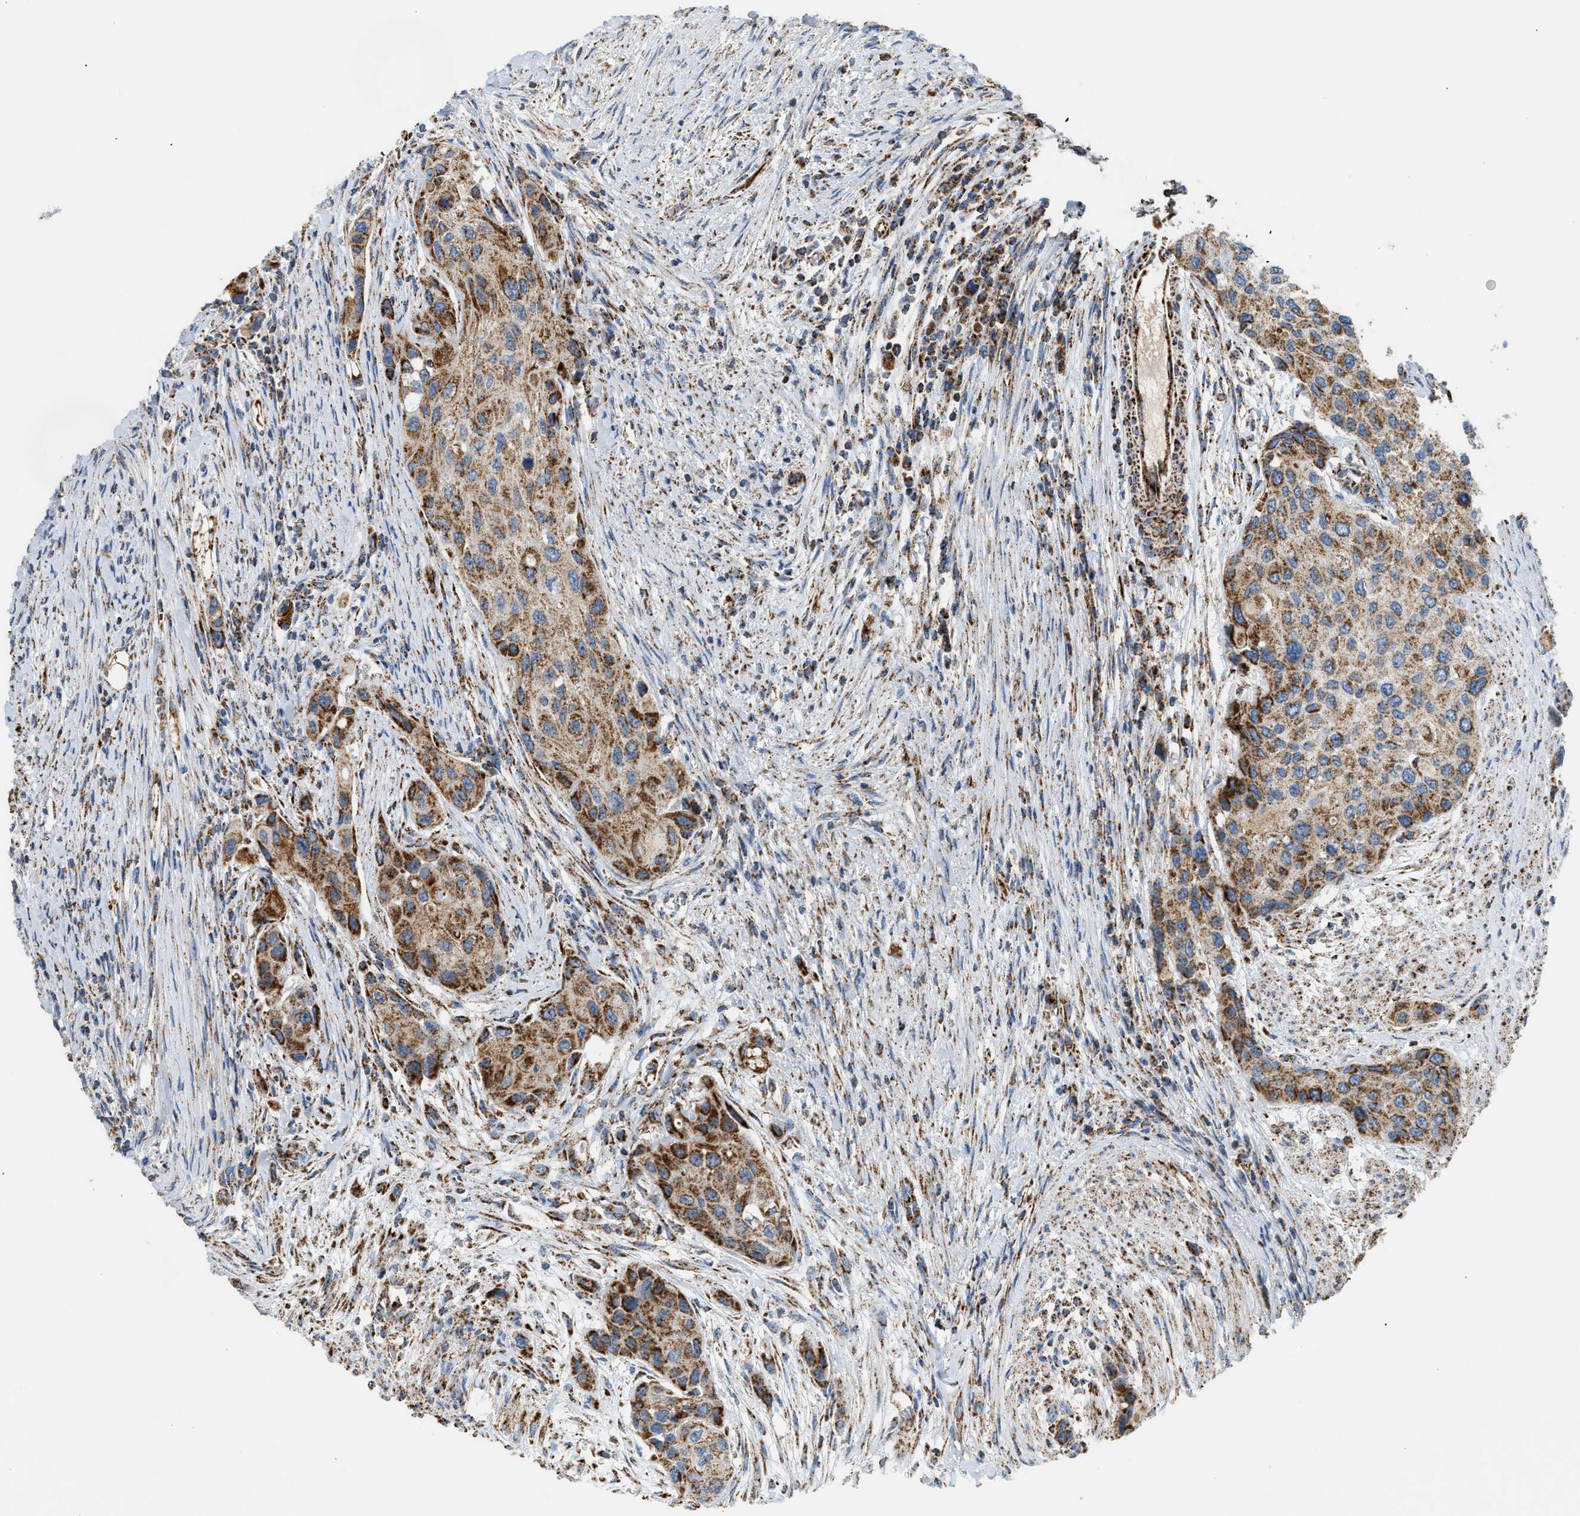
{"staining": {"intensity": "moderate", "quantity": ">75%", "location": "cytoplasmic/membranous"}, "tissue": "urothelial cancer", "cell_type": "Tumor cells", "image_type": "cancer", "snomed": [{"axis": "morphology", "description": "Urothelial carcinoma, High grade"}, {"axis": "topography", "description": "Urinary bladder"}], "caption": "Protein expression analysis of human high-grade urothelial carcinoma reveals moderate cytoplasmic/membranous positivity in approximately >75% of tumor cells. Using DAB (3,3'-diaminobenzidine) (brown) and hematoxylin (blue) stains, captured at high magnification using brightfield microscopy.", "gene": "OGDH", "patient": {"sex": "female", "age": 56}}